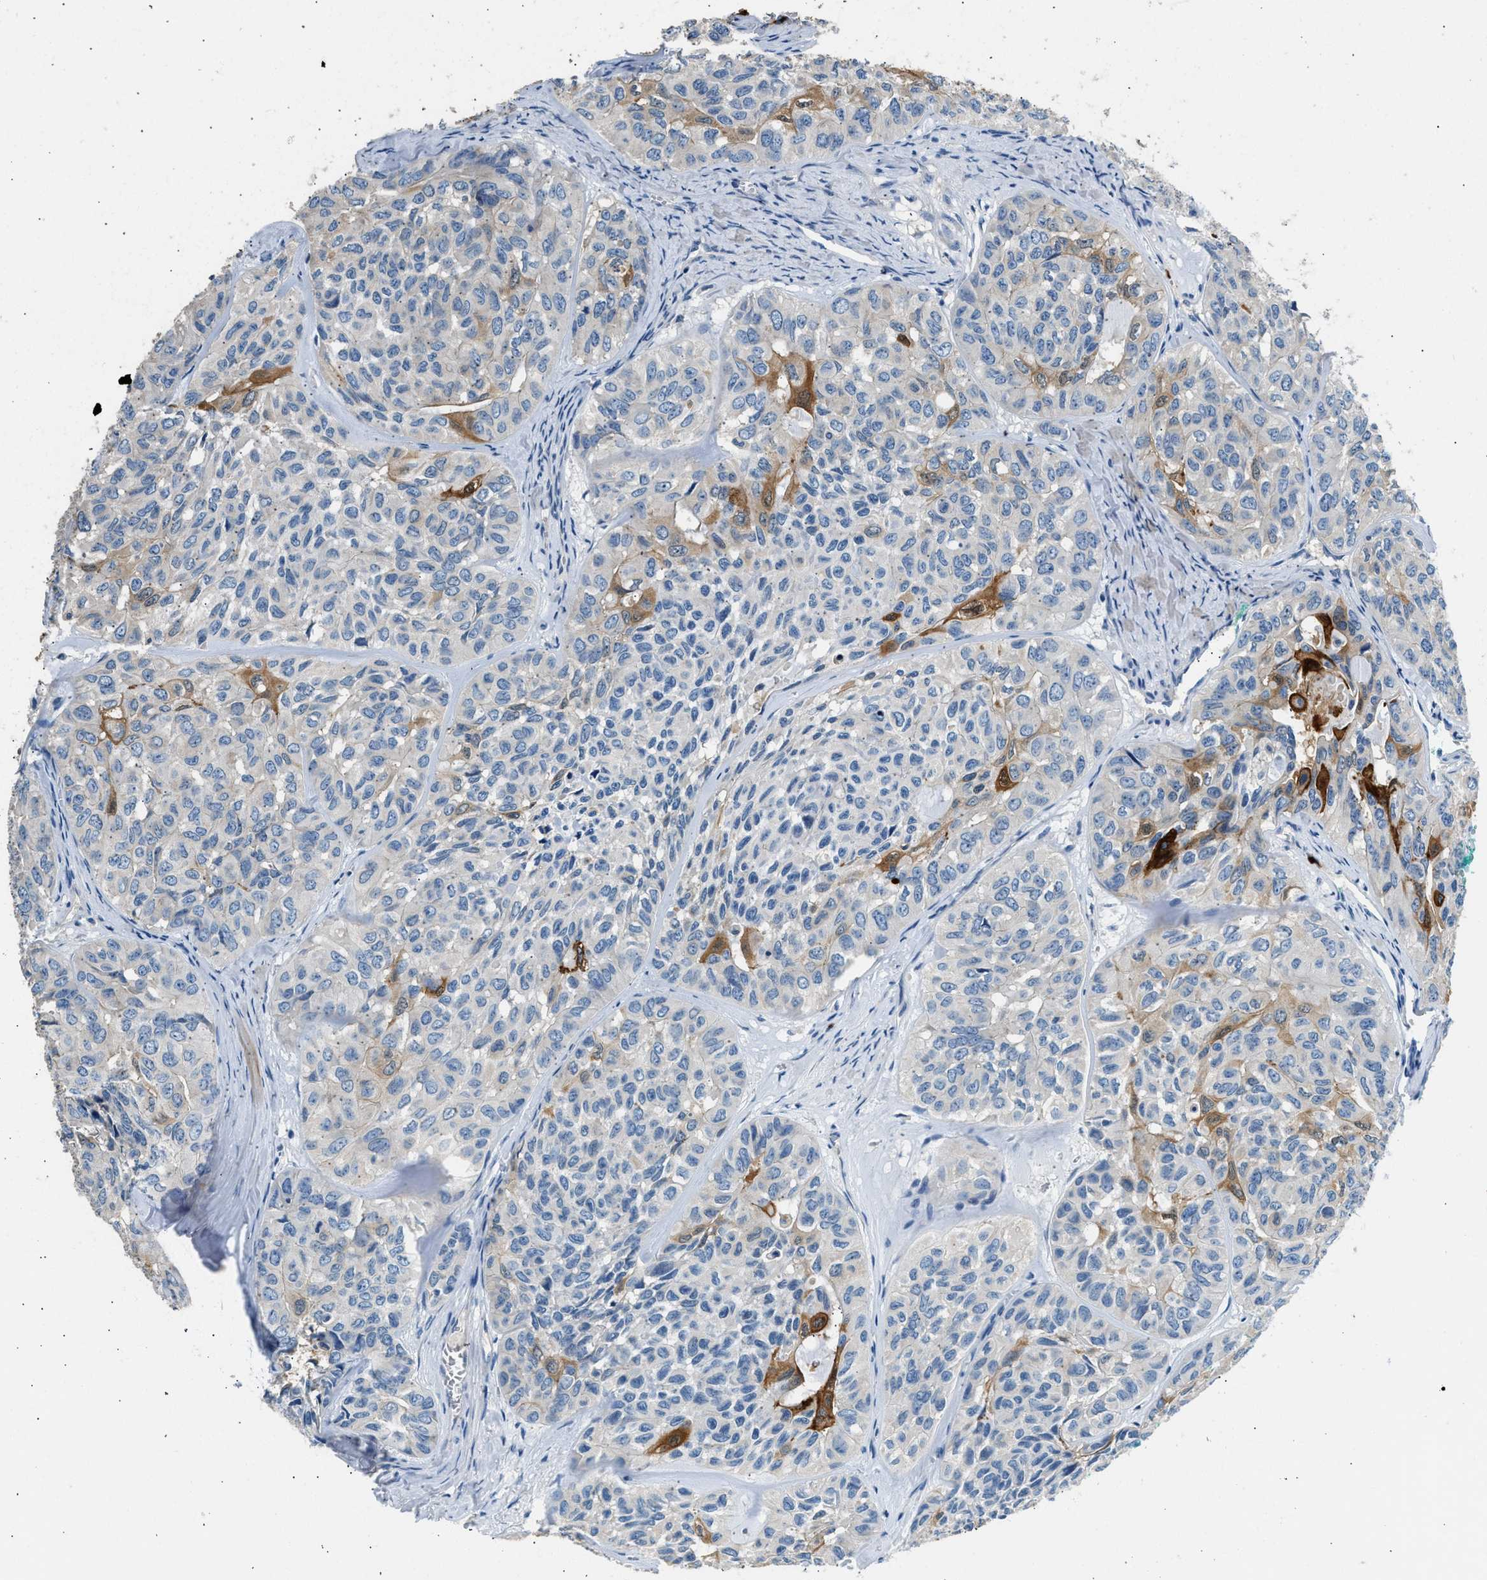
{"staining": {"intensity": "moderate", "quantity": "<25%", "location": "cytoplasmic/membranous"}, "tissue": "head and neck cancer", "cell_type": "Tumor cells", "image_type": "cancer", "snomed": [{"axis": "morphology", "description": "Adenocarcinoma, NOS"}, {"axis": "topography", "description": "Salivary gland, NOS"}, {"axis": "topography", "description": "Head-Neck"}], "caption": "Protein staining reveals moderate cytoplasmic/membranous positivity in approximately <25% of tumor cells in head and neck adenocarcinoma. The protein of interest is shown in brown color, while the nuclei are stained blue.", "gene": "ANXA3", "patient": {"sex": "female", "age": 76}}